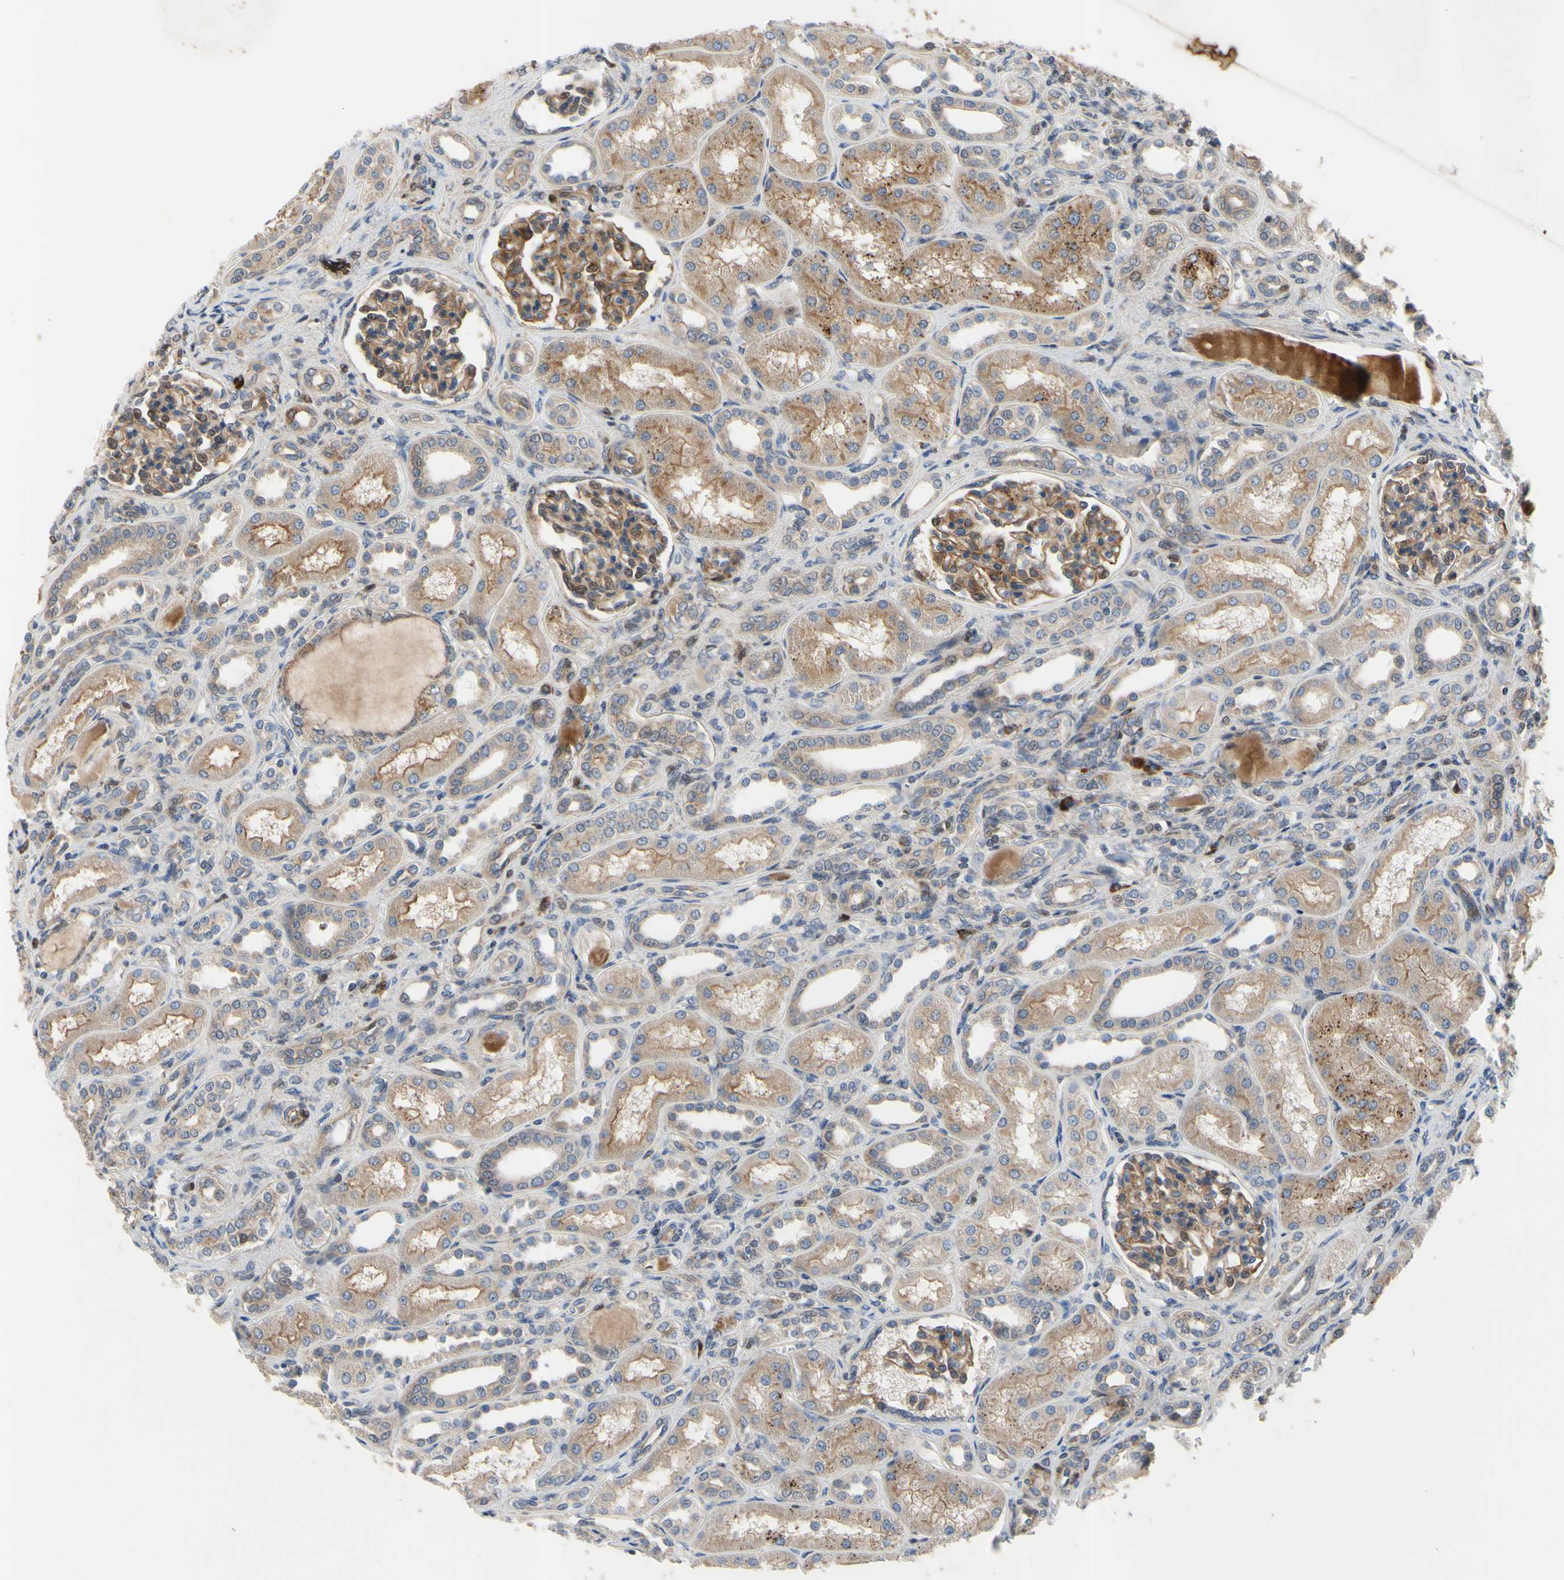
{"staining": {"intensity": "moderate", "quantity": ">75%", "location": "cytoplasmic/membranous"}, "tissue": "kidney", "cell_type": "Cells in glomeruli", "image_type": "normal", "snomed": [{"axis": "morphology", "description": "Normal tissue, NOS"}, {"axis": "topography", "description": "Kidney"}], "caption": "Kidney stained for a protein displays moderate cytoplasmic/membranous positivity in cells in glomeruli. (brown staining indicates protein expression, while blue staining denotes nuclei).", "gene": "XIAP", "patient": {"sex": "male", "age": 7}}